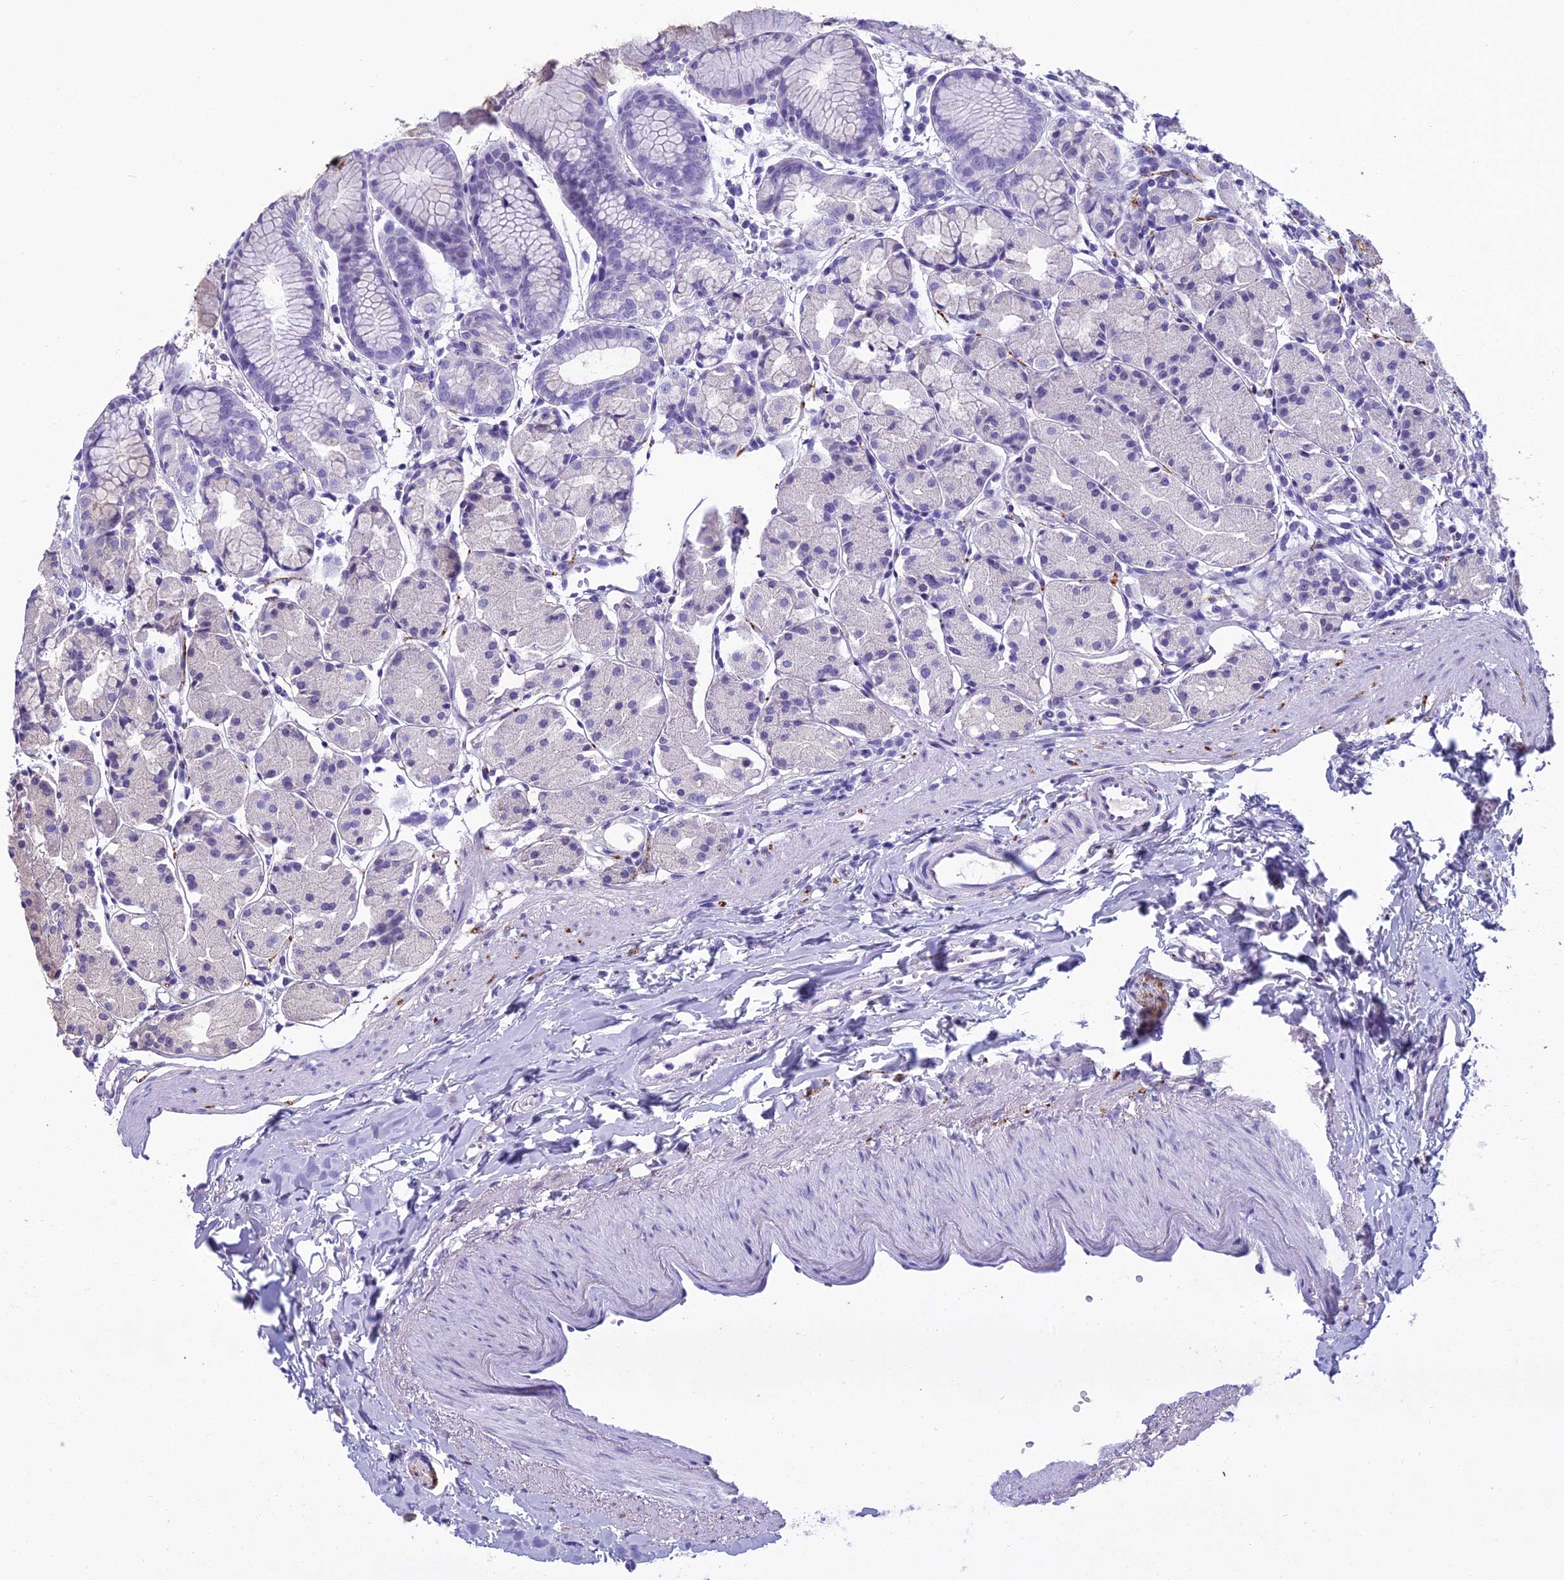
{"staining": {"intensity": "negative", "quantity": "none", "location": "none"}, "tissue": "stomach", "cell_type": "Glandular cells", "image_type": "normal", "snomed": [{"axis": "morphology", "description": "Normal tissue, NOS"}, {"axis": "topography", "description": "Stomach, upper"}], "caption": "High power microscopy micrograph of an immunohistochemistry (IHC) histopathology image of unremarkable stomach, revealing no significant staining in glandular cells.", "gene": "MAP6", "patient": {"sex": "male", "age": 47}}